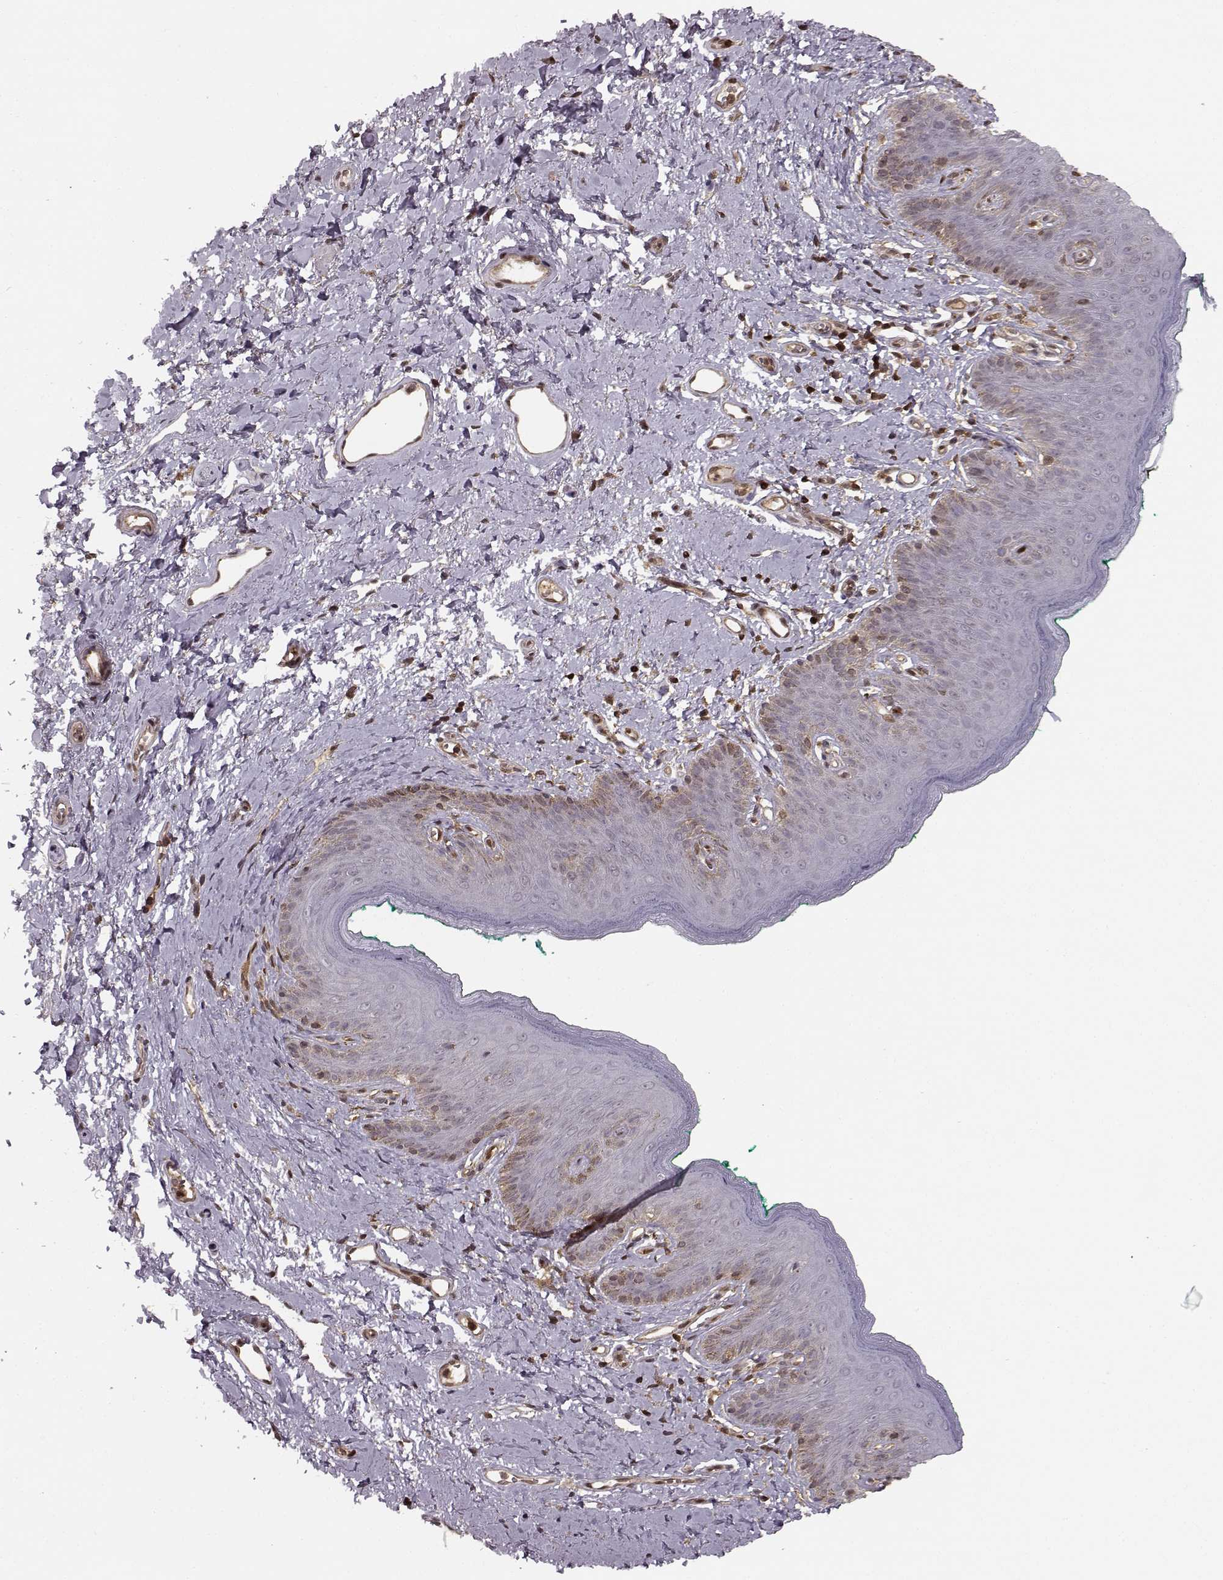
{"staining": {"intensity": "negative", "quantity": "none", "location": "none"}, "tissue": "skin", "cell_type": "Epidermal cells", "image_type": "normal", "snomed": [{"axis": "morphology", "description": "Normal tissue, NOS"}, {"axis": "topography", "description": "Vulva"}], "caption": "This is an immunohistochemistry (IHC) image of benign skin. There is no staining in epidermal cells.", "gene": "MFSD1", "patient": {"sex": "female", "age": 66}}